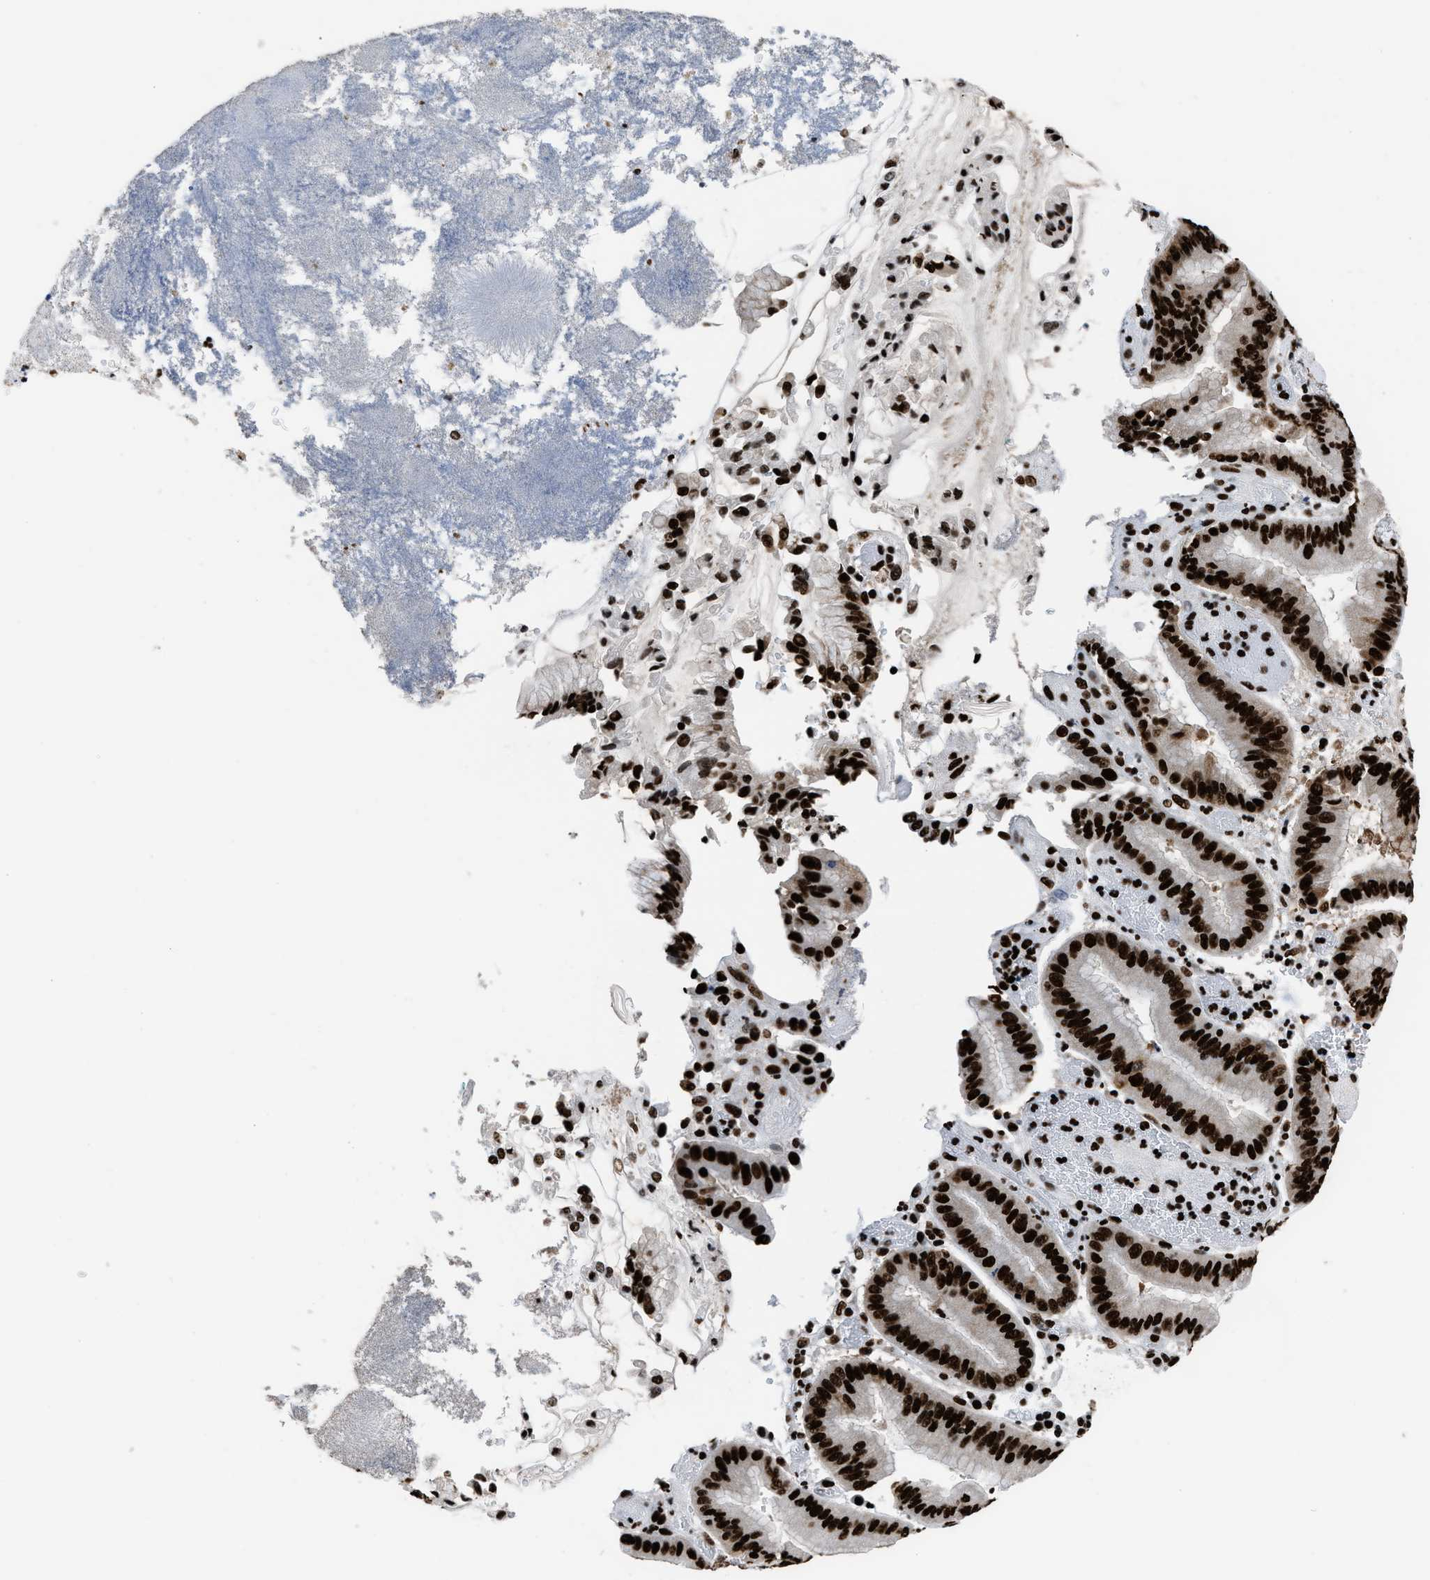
{"staining": {"intensity": "strong", "quantity": ">75%", "location": "nuclear"}, "tissue": "stomach cancer", "cell_type": "Tumor cells", "image_type": "cancer", "snomed": [{"axis": "morphology", "description": "Normal tissue, NOS"}, {"axis": "morphology", "description": "Adenocarcinoma, NOS"}, {"axis": "topography", "description": "Stomach"}], "caption": "Immunohistochemistry (IHC) histopathology image of neoplastic tissue: stomach adenocarcinoma stained using immunohistochemistry (IHC) exhibits high levels of strong protein expression localized specifically in the nuclear of tumor cells, appearing as a nuclear brown color.", "gene": "HNRNPM", "patient": {"sex": "male", "age": 48}}